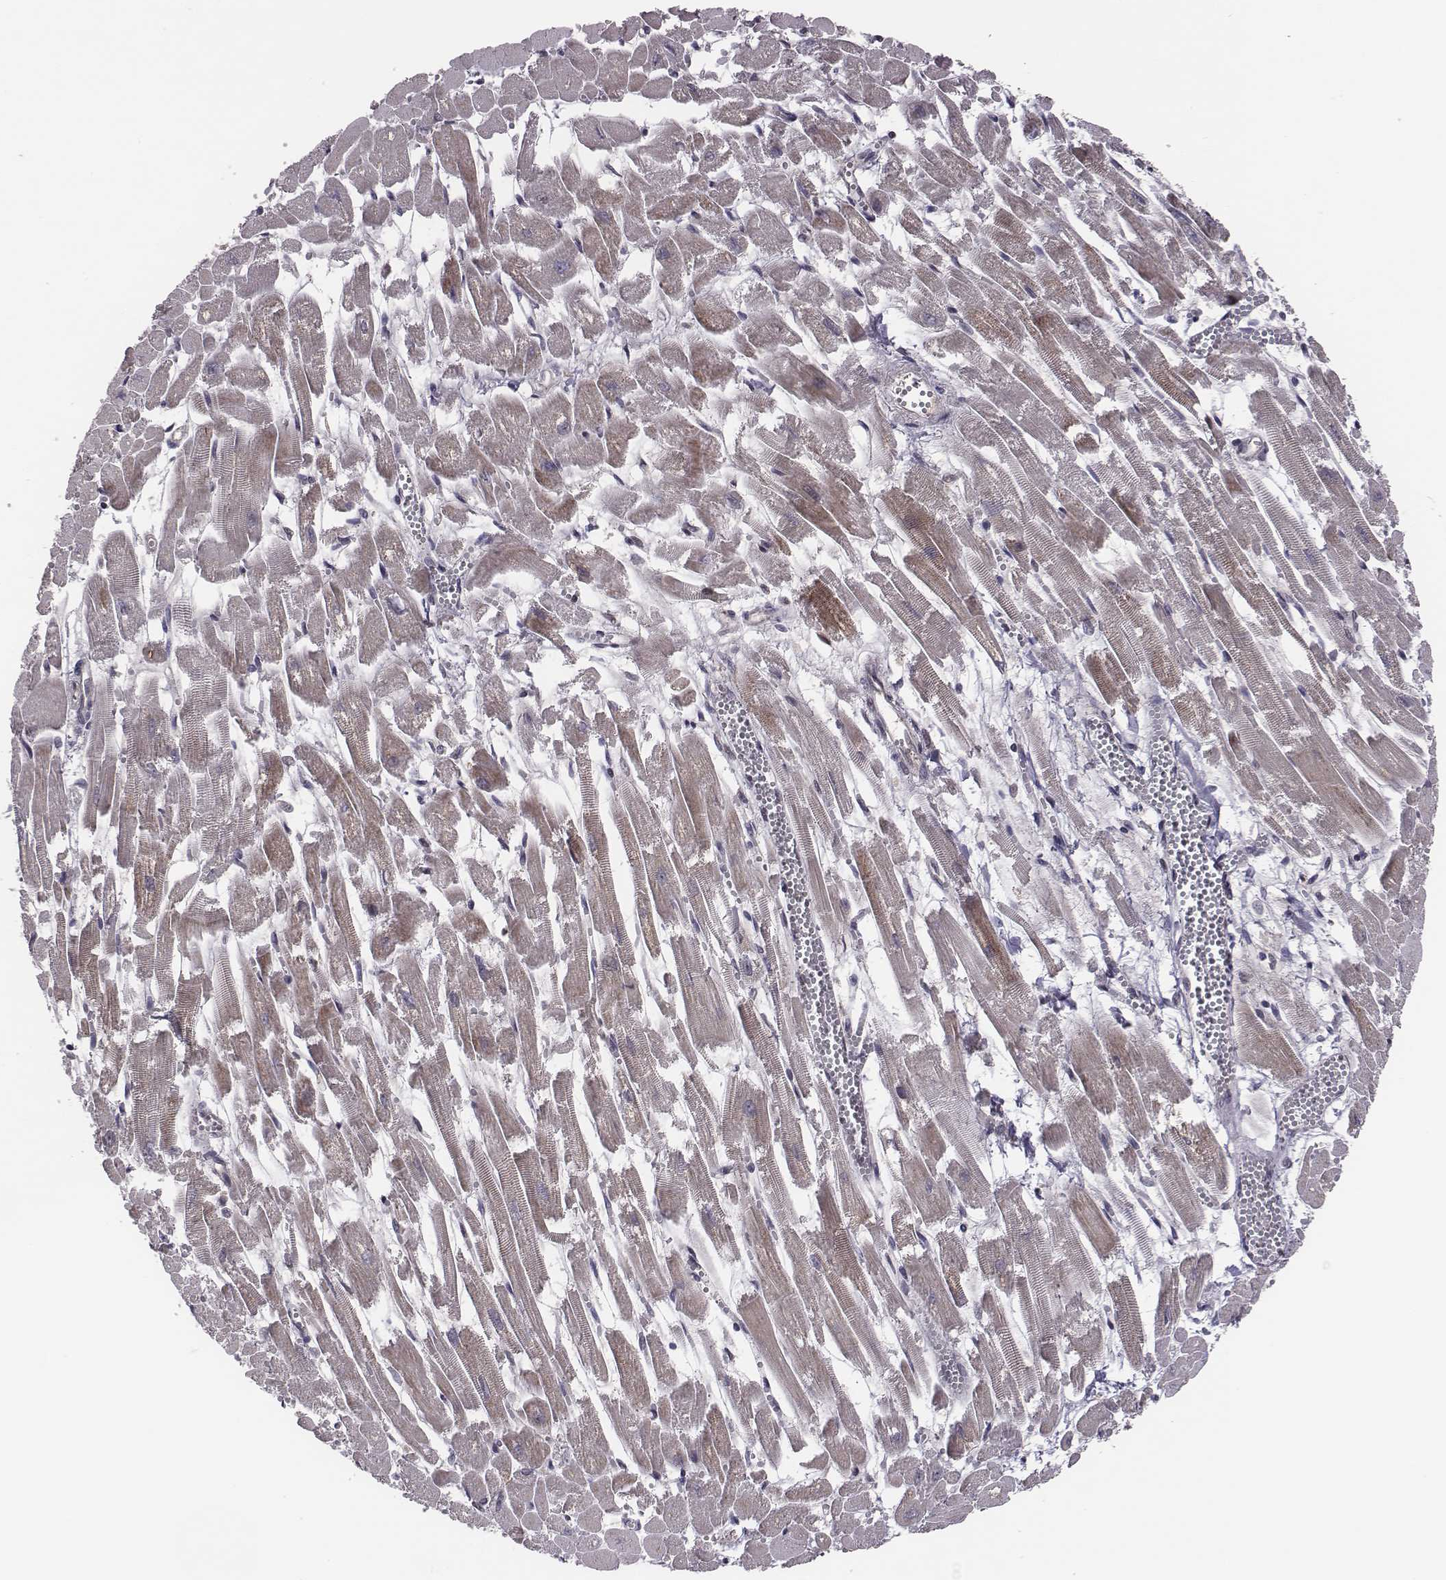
{"staining": {"intensity": "weak", "quantity": ">75%", "location": "cytoplasmic/membranous"}, "tissue": "heart muscle", "cell_type": "Cardiomyocytes", "image_type": "normal", "snomed": [{"axis": "morphology", "description": "Normal tissue, NOS"}, {"axis": "topography", "description": "Heart"}], "caption": "DAB (3,3'-diaminobenzidine) immunohistochemical staining of normal heart muscle demonstrates weak cytoplasmic/membranous protein positivity in about >75% of cardiomyocytes. (IHC, brightfield microscopy, high magnification).", "gene": "SMURF2", "patient": {"sex": "female", "age": 52}}